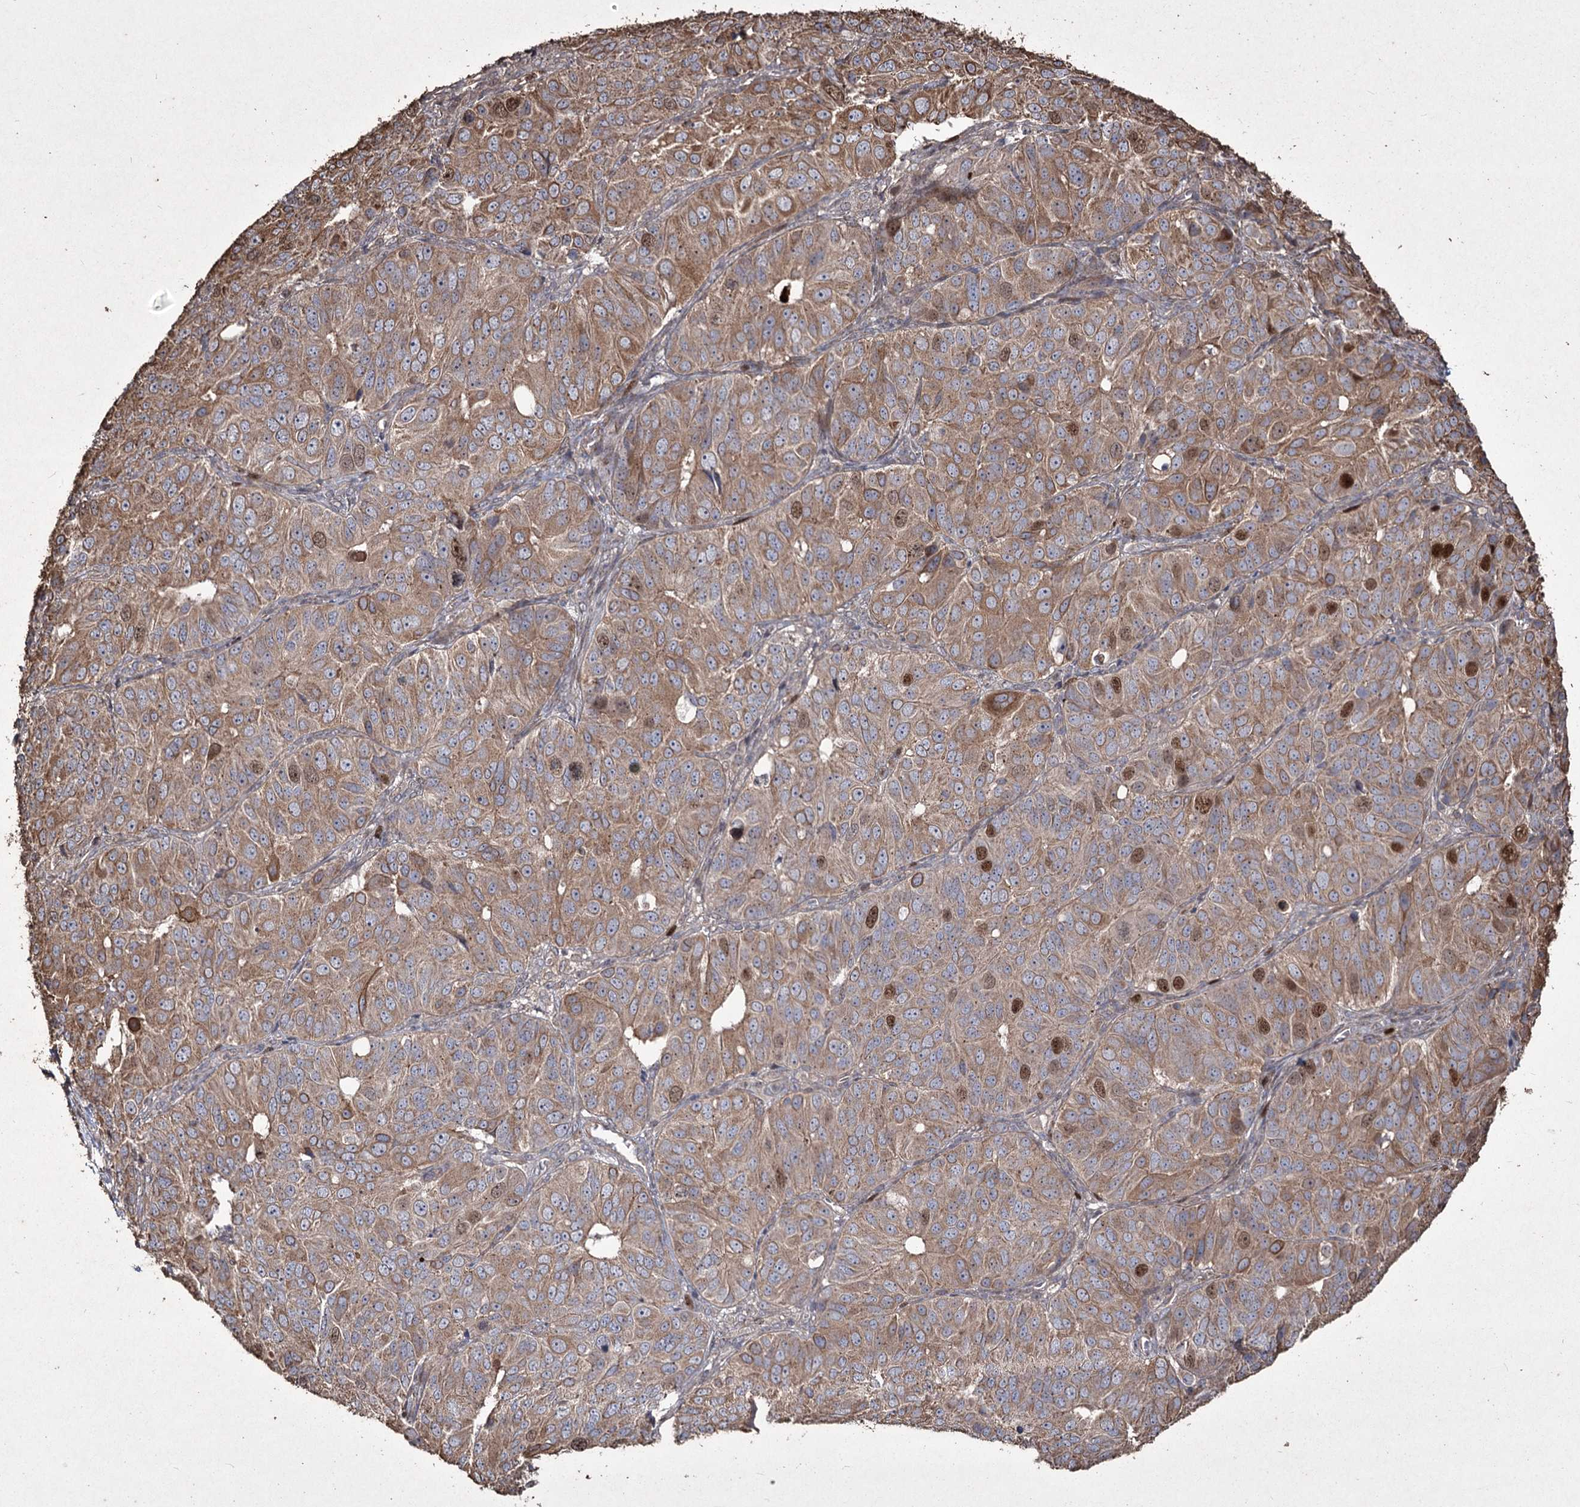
{"staining": {"intensity": "moderate", "quantity": ">75%", "location": "cytoplasmic/membranous,nuclear"}, "tissue": "ovarian cancer", "cell_type": "Tumor cells", "image_type": "cancer", "snomed": [{"axis": "morphology", "description": "Carcinoma, endometroid"}, {"axis": "topography", "description": "Ovary"}], "caption": "This micrograph reveals ovarian endometroid carcinoma stained with immunohistochemistry (IHC) to label a protein in brown. The cytoplasmic/membranous and nuclear of tumor cells show moderate positivity for the protein. Nuclei are counter-stained blue.", "gene": "PRC1", "patient": {"sex": "female", "age": 51}}